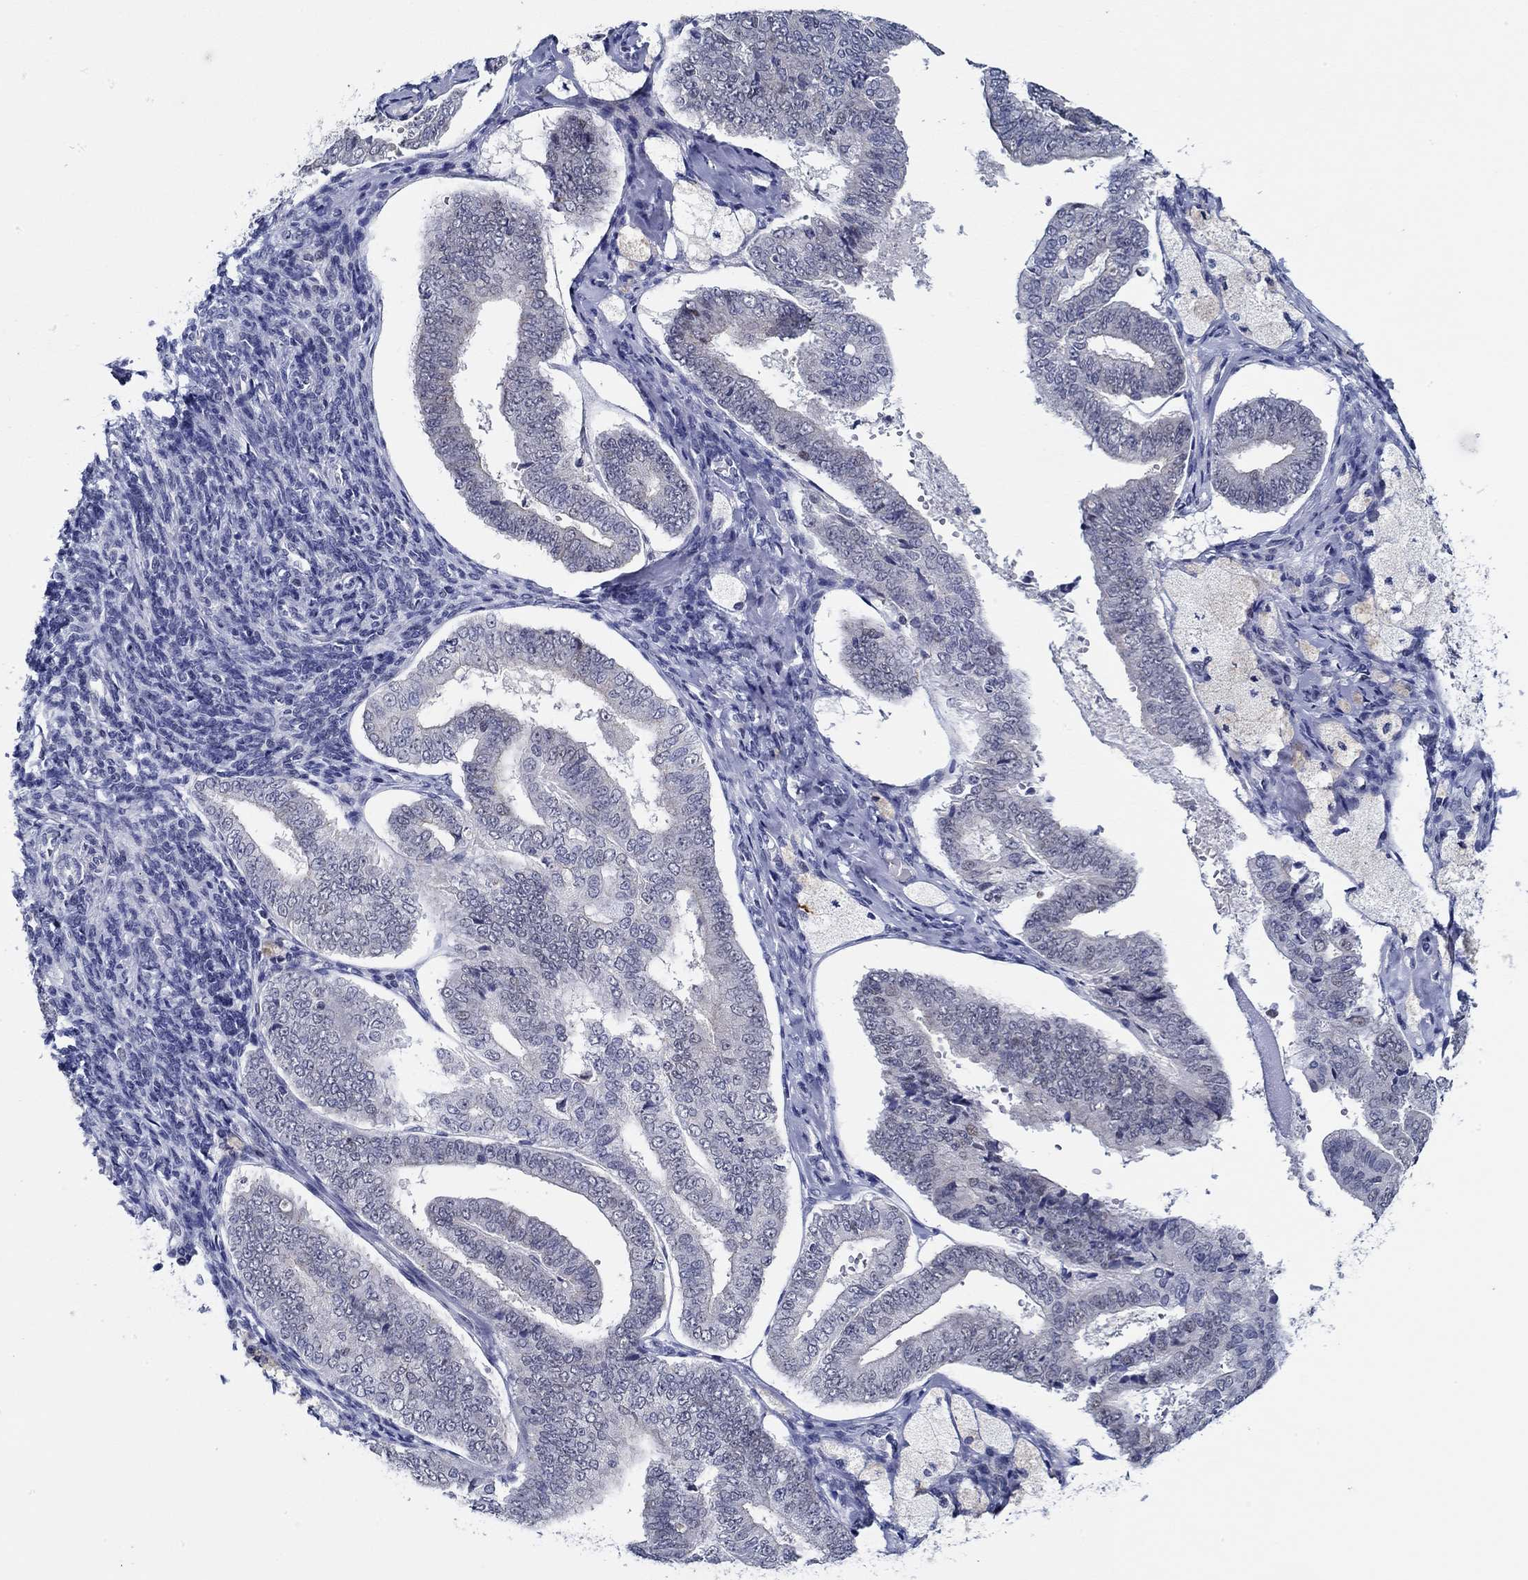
{"staining": {"intensity": "weak", "quantity": "<25%", "location": "nuclear"}, "tissue": "endometrial cancer", "cell_type": "Tumor cells", "image_type": "cancer", "snomed": [{"axis": "morphology", "description": "Adenocarcinoma, NOS"}, {"axis": "topography", "description": "Endometrium"}], "caption": "Immunohistochemistry of human endometrial adenocarcinoma demonstrates no positivity in tumor cells.", "gene": "SLC34A1", "patient": {"sex": "female", "age": 63}}